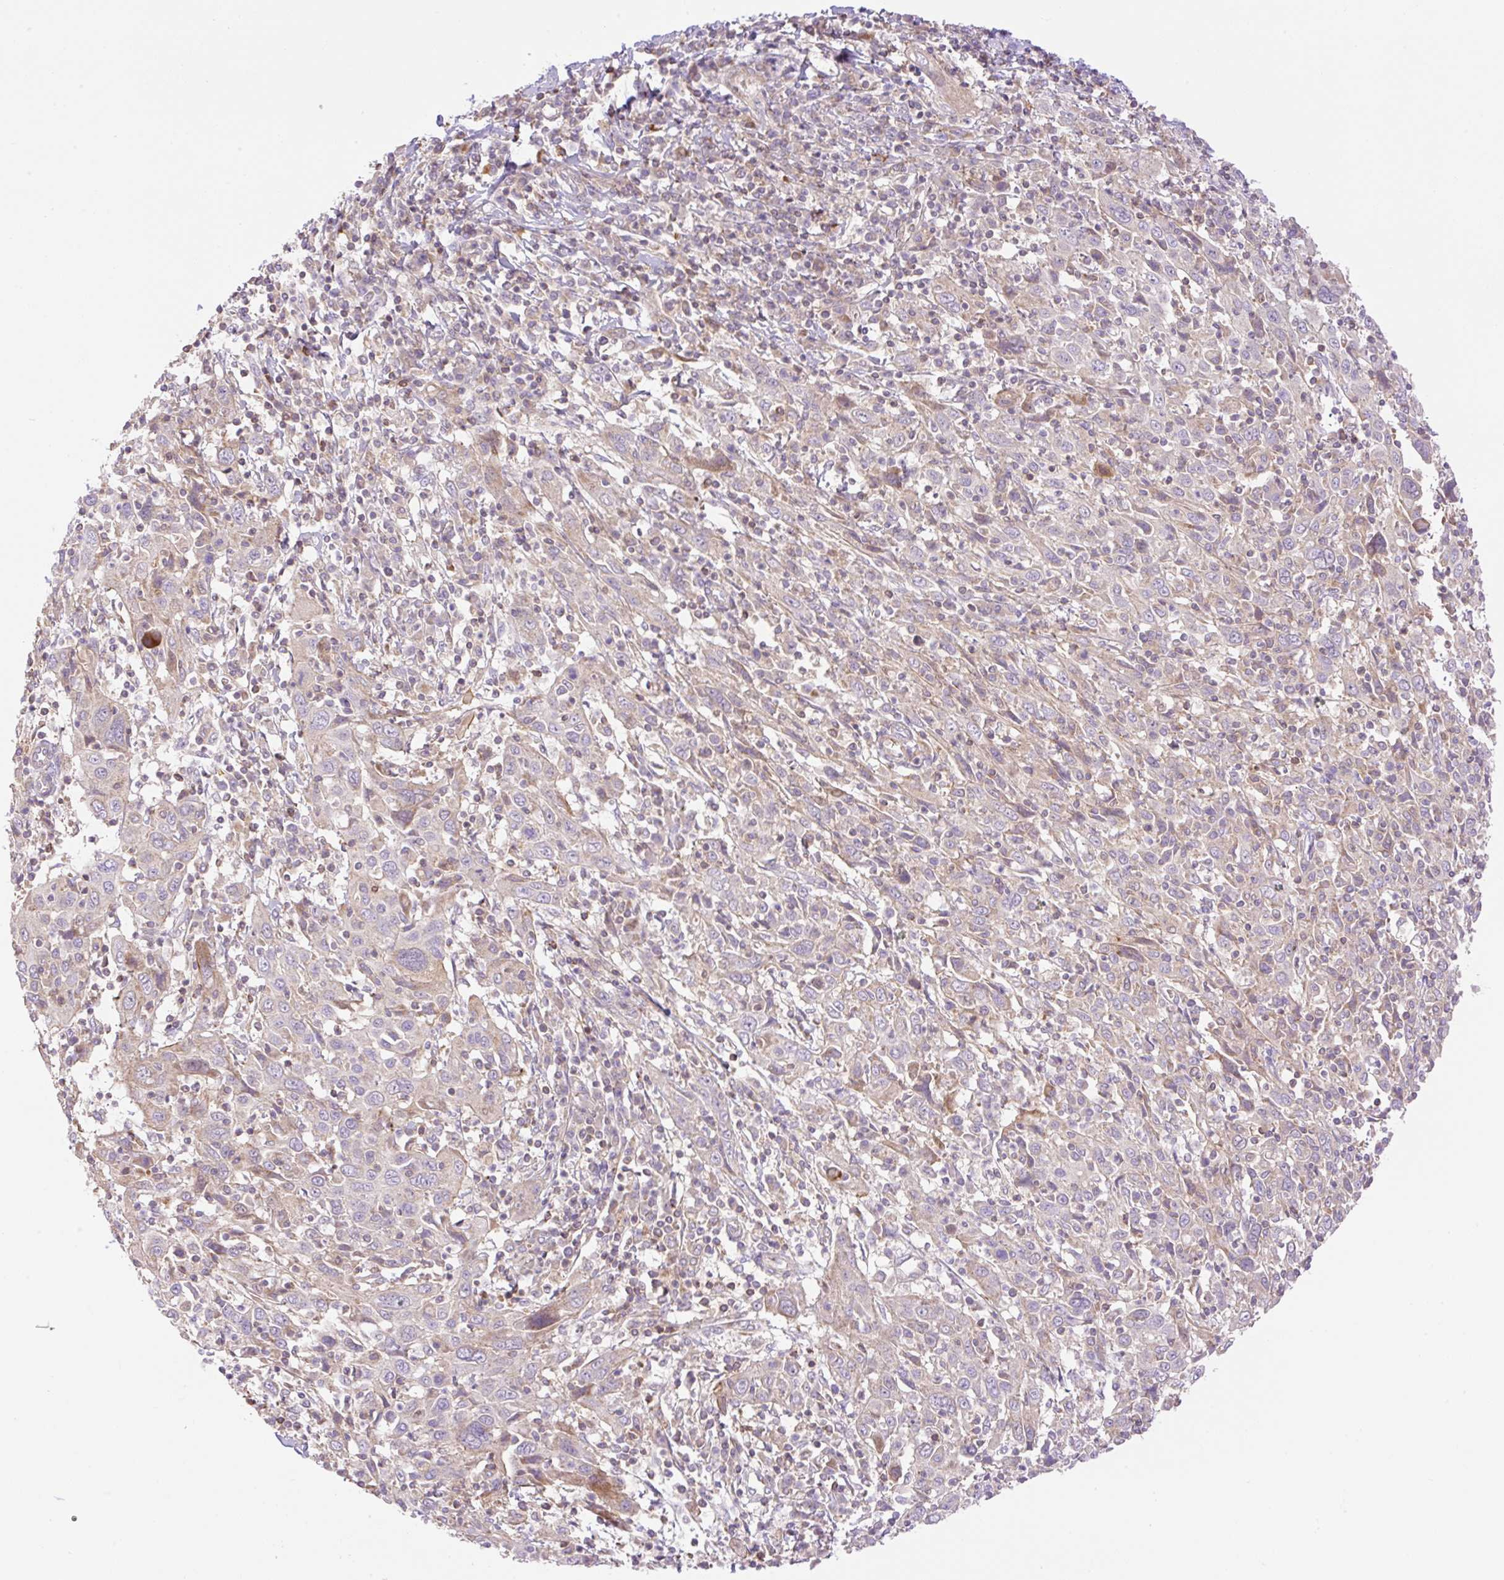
{"staining": {"intensity": "weak", "quantity": "<25%", "location": "cytoplasmic/membranous"}, "tissue": "cervical cancer", "cell_type": "Tumor cells", "image_type": "cancer", "snomed": [{"axis": "morphology", "description": "Squamous cell carcinoma, NOS"}, {"axis": "topography", "description": "Cervix"}], "caption": "The micrograph exhibits no staining of tumor cells in cervical cancer (squamous cell carcinoma).", "gene": "VPS25", "patient": {"sex": "female", "age": 46}}